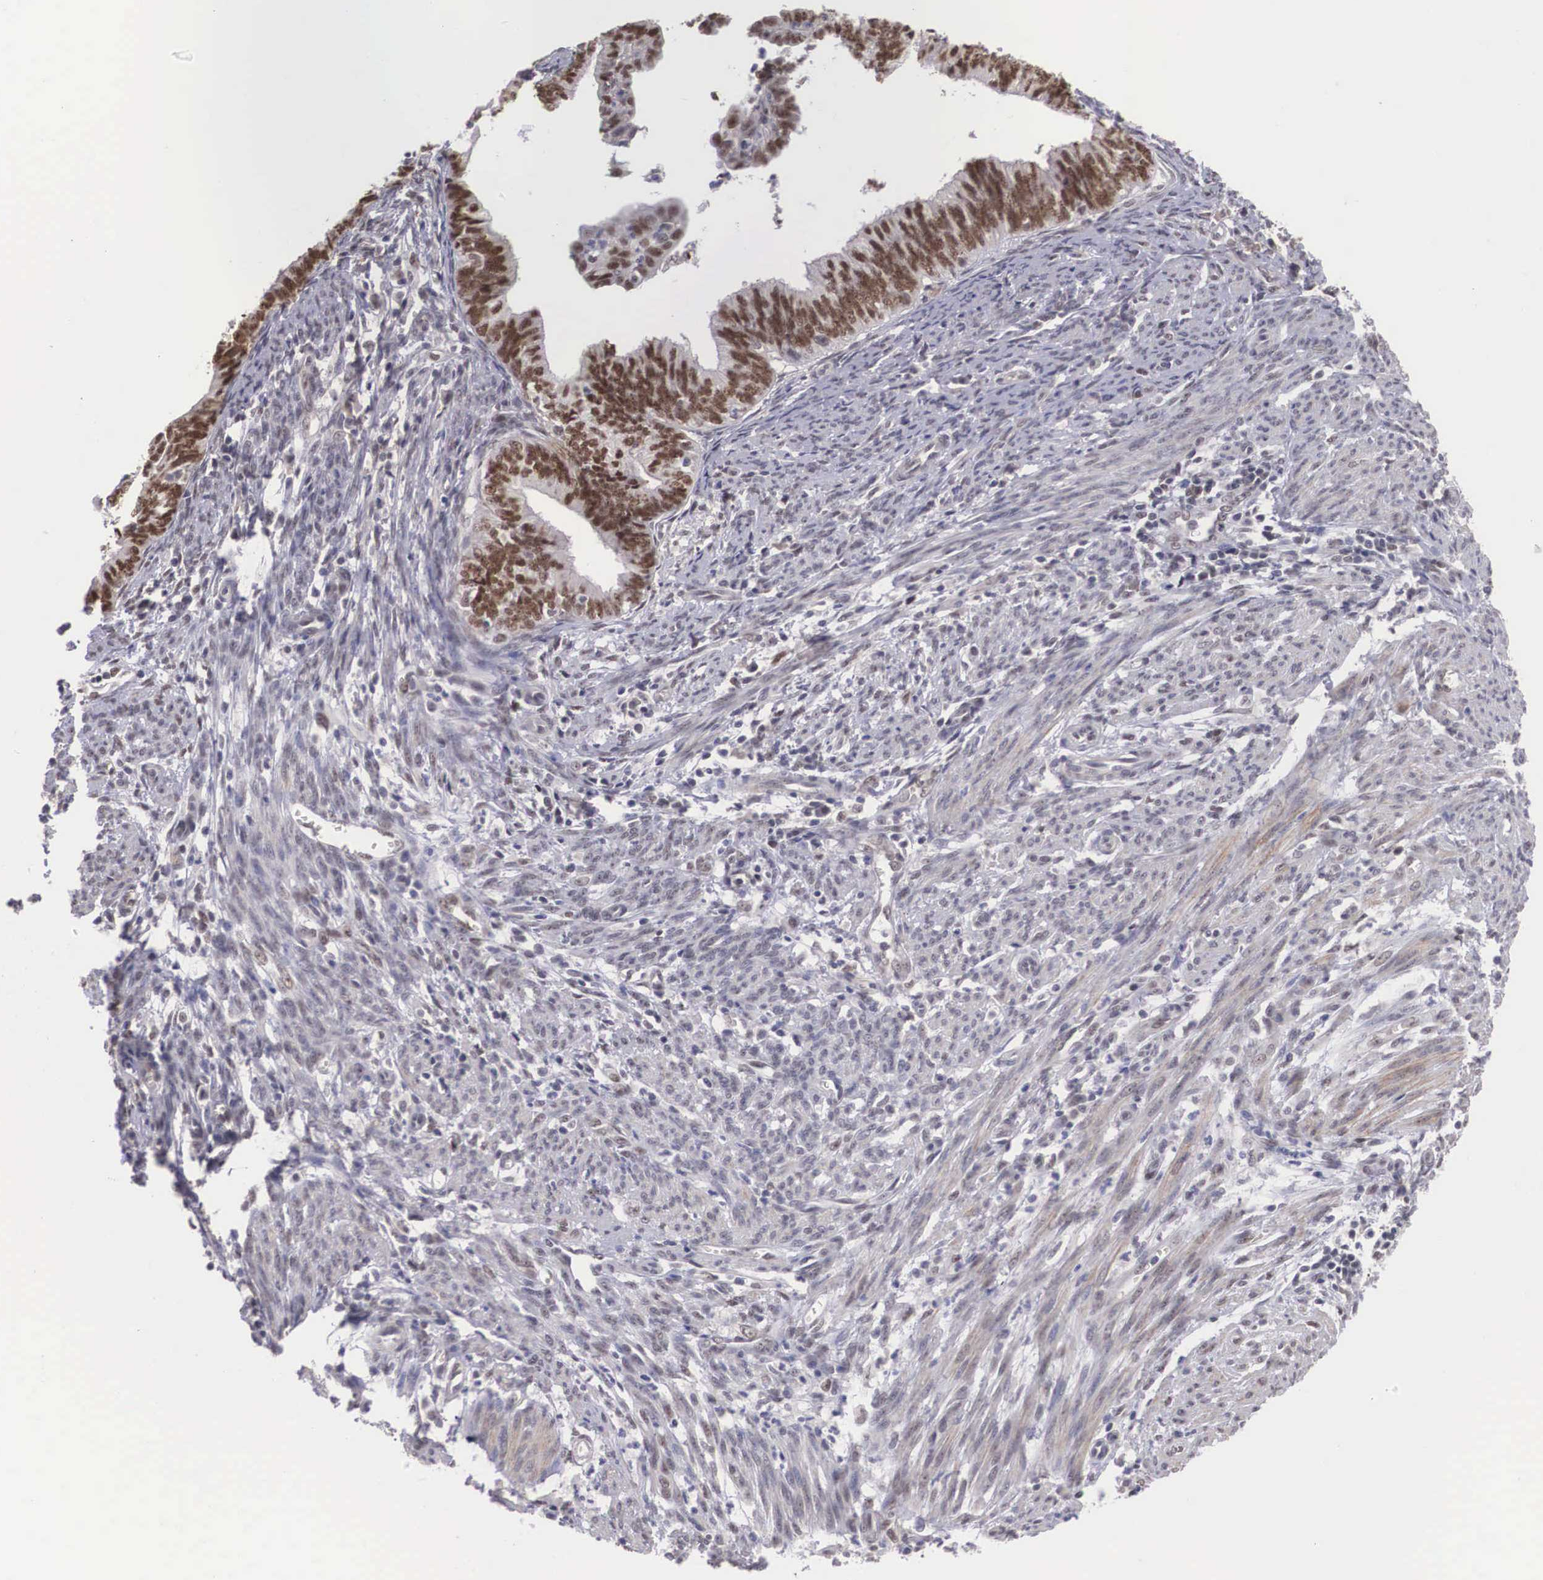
{"staining": {"intensity": "moderate", "quantity": ">75%", "location": "nuclear"}, "tissue": "endometrial cancer", "cell_type": "Tumor cells", "image_type": "cancer", "snomed": [{"axis": "morphology", "description": "Adenocarcinoma, NOS"}, {"axis": "topography", "description": "Endometrium"}], "caption": "Immunohistochemistry (IHC) of human endometrial adenocarcinoma exhibits medium levels of moderate nuclear staining in about >75% of tumor cells.", "gene": "ZNF275", "patient": {"sex": "female", "age": 66}}